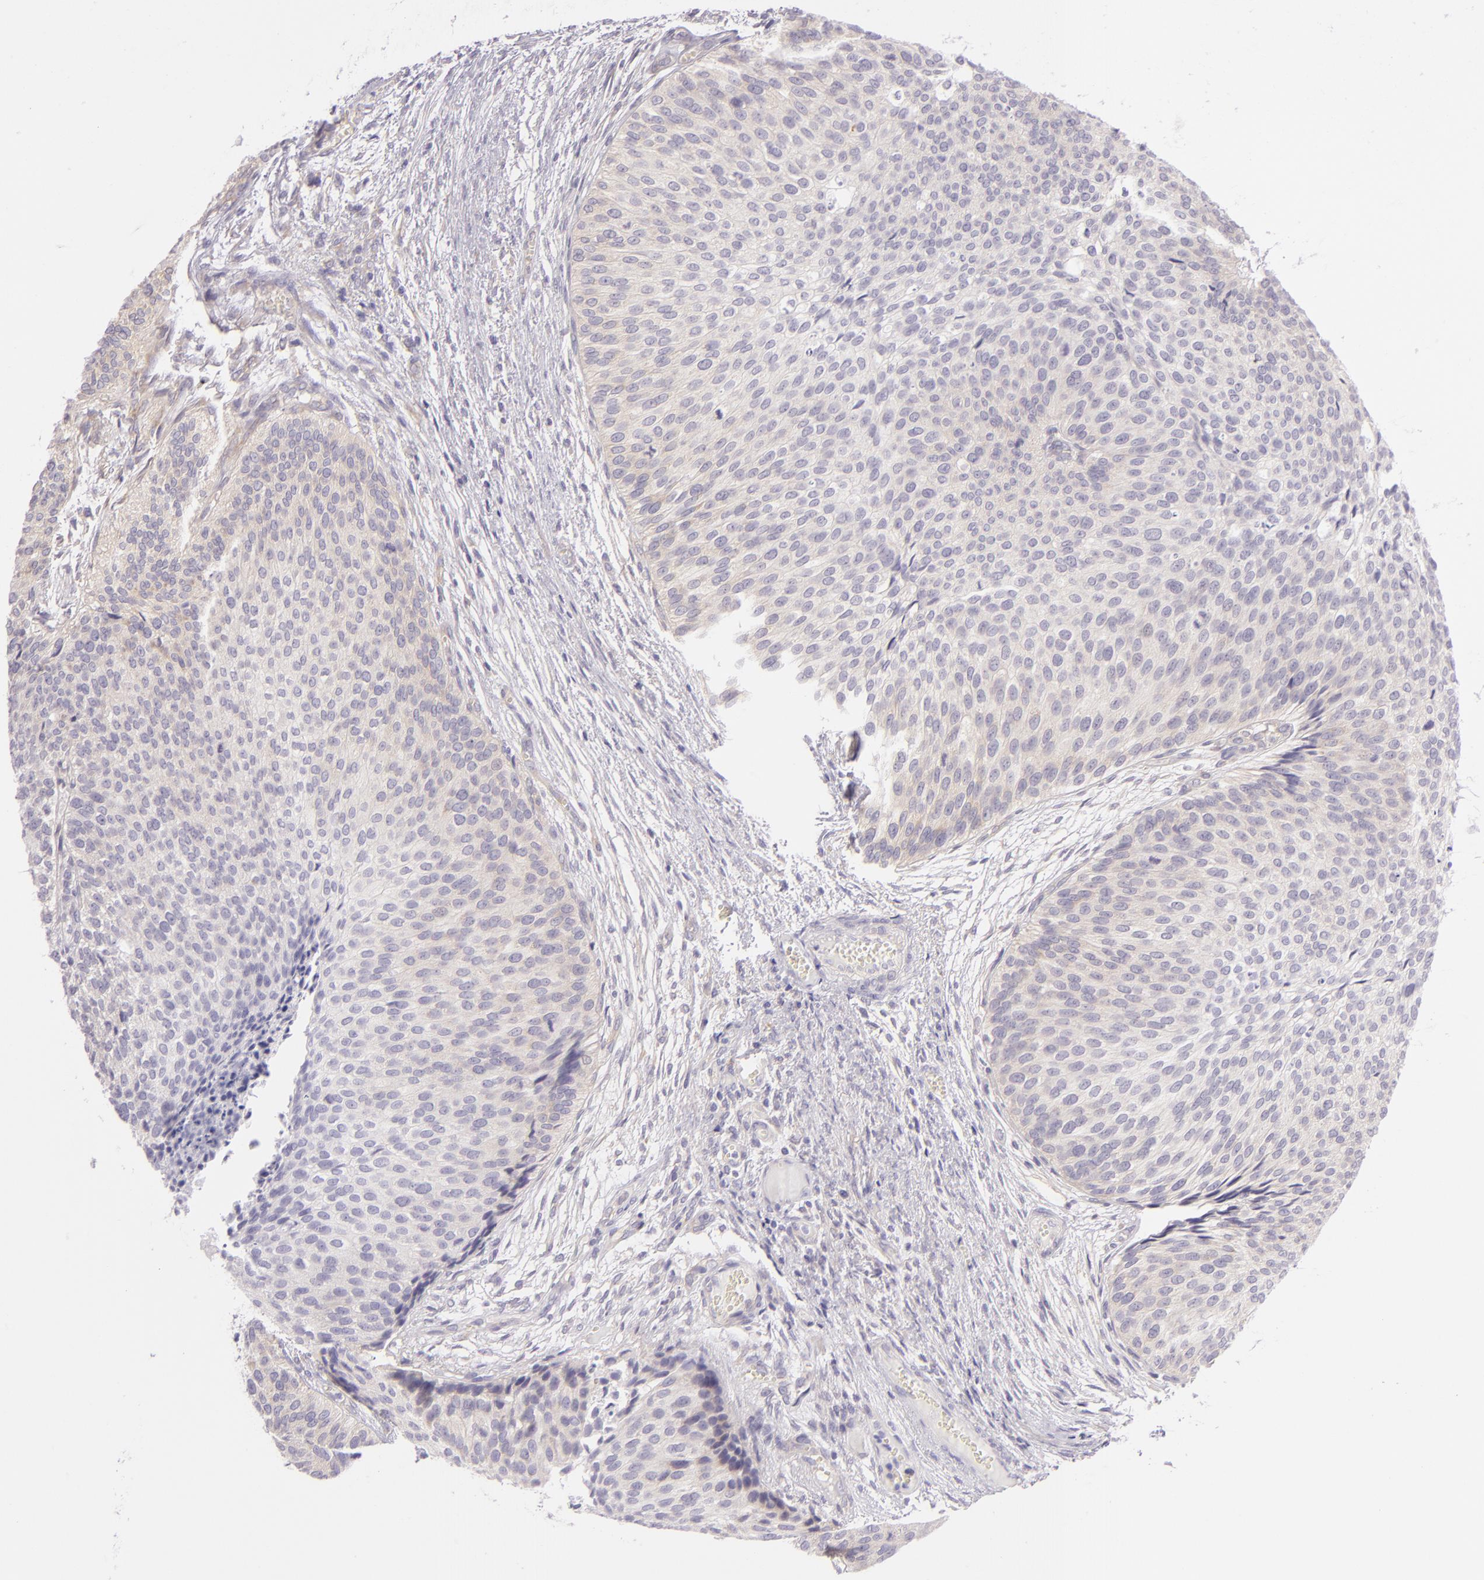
{"staining": {"intensity": "negative", "quantity": "none", "location": "none"}, "tissue": "urothelial cancer", "cell_type": "Tumor cells", "image_type": "cancer", "snomed": [{"axis": "morphology", "description": "Urothelial carcinoma, Low grade"}, {"axis": "topography", "description": "Urinary bladder"}], "caption": "IHC image of low-grade urothelial carcinoma stained for a protein (brown), which displays no positivity in tumor cells. The staining is performed using DAB (3,3'-diaminobenzidine) brown chromogen with nuclei counter-stained in using hematoxylin.", "gene": "ZC3H7B", "patient": {"sex": "male", "age": 84}}